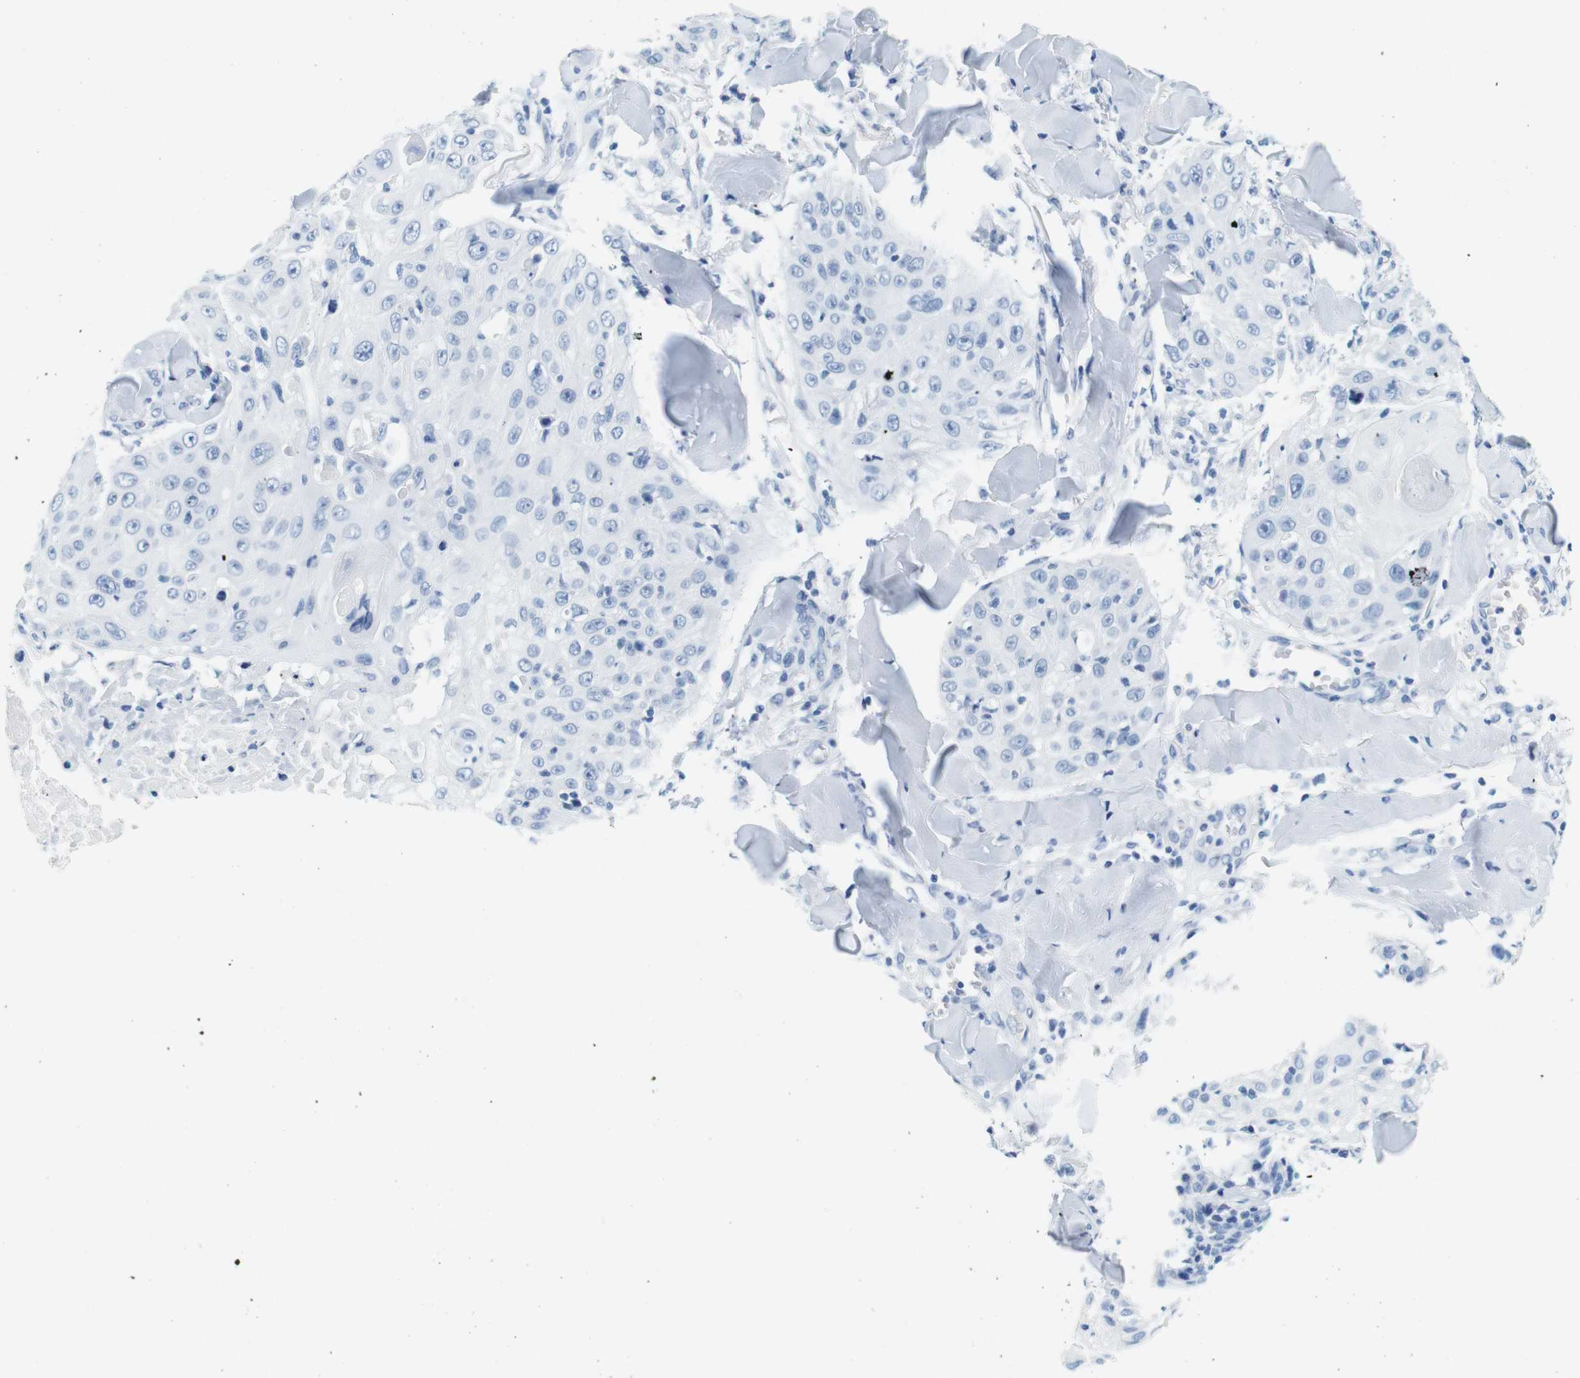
{"staining": {"intensity": "negative", "quantity": "none", "location": "none"}, "tissue": "skin cancer", "cell_type": "Tumor cells", "image_type": "cancer", "snomed": [{"axis": "morphology", "description": "Squamous cell carcinoma, NOS"}, {"axis": "topography", "description": "Skin"}], "caption": "IHC histopathology image of human squamous cell carcinoma (skin) stained for a protein (brown), which demonstrates no positivity in tumor cells.", "gene": "CYP2C9", "patient": {"sex": "male", "age": 86}}